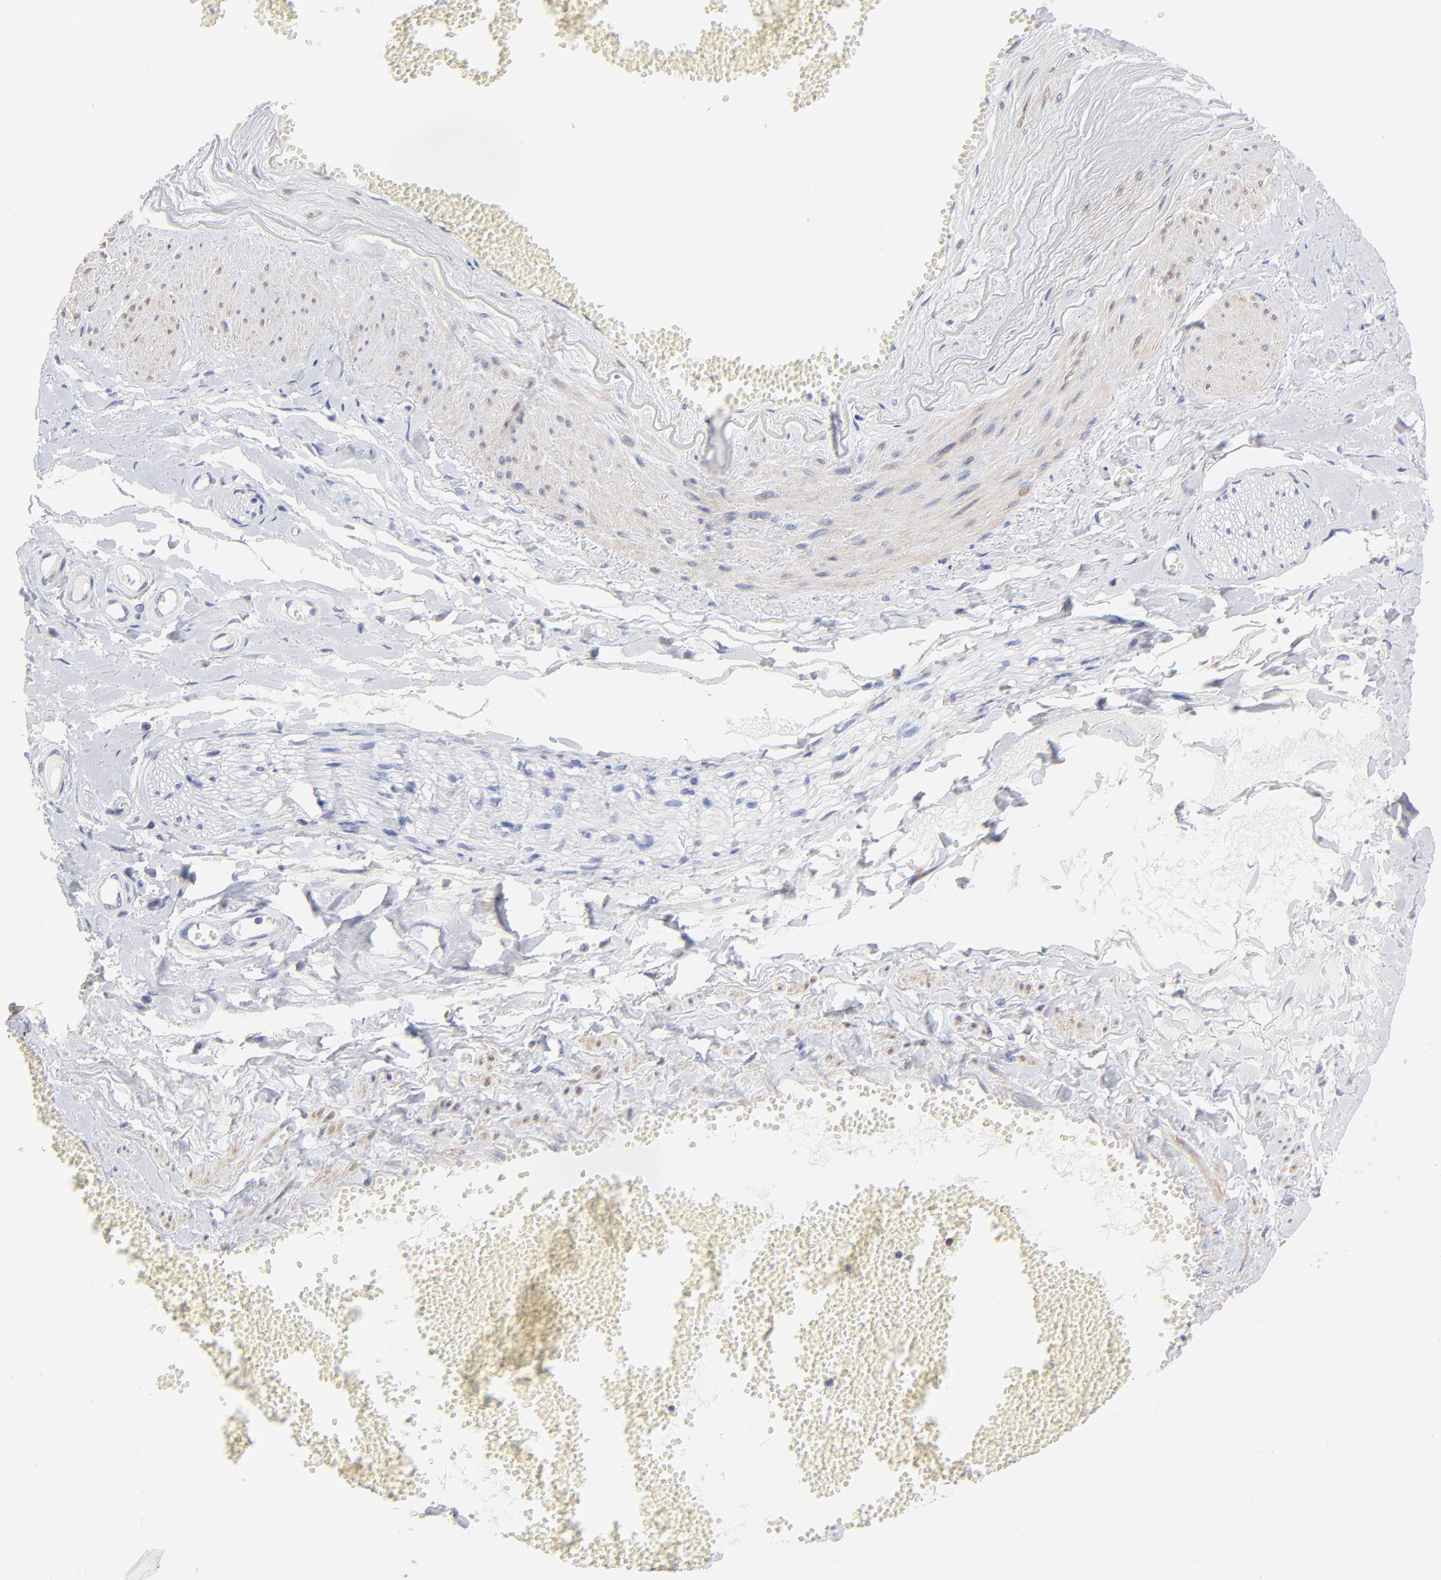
{"staining": {"intensity": "negative", "quantity": "none", "location": "none"}, "tissue": "adipose tissue", "cell_type": "Adipocytes", "image_type": "normal", "snomed": [{"axis": "morphology", "description": "Normal tissue, NOS"}, {"axis": "morphology", "description": "Inflammation, NOS"}, {"axis": "topography", "description": "Salivary gland"}, {"axis": "topography", "description": "Peripheral nerve tissue"}], "caption": "Histopathology image shows no significant protein expression in adipocytes of unremarkable adipose tissue. (Brightfield microscopy of DAB immunohistochemistry (IHC) at high magnification).", "gene": "TWNK", "patient": {"sex": "female", "age": 75}}